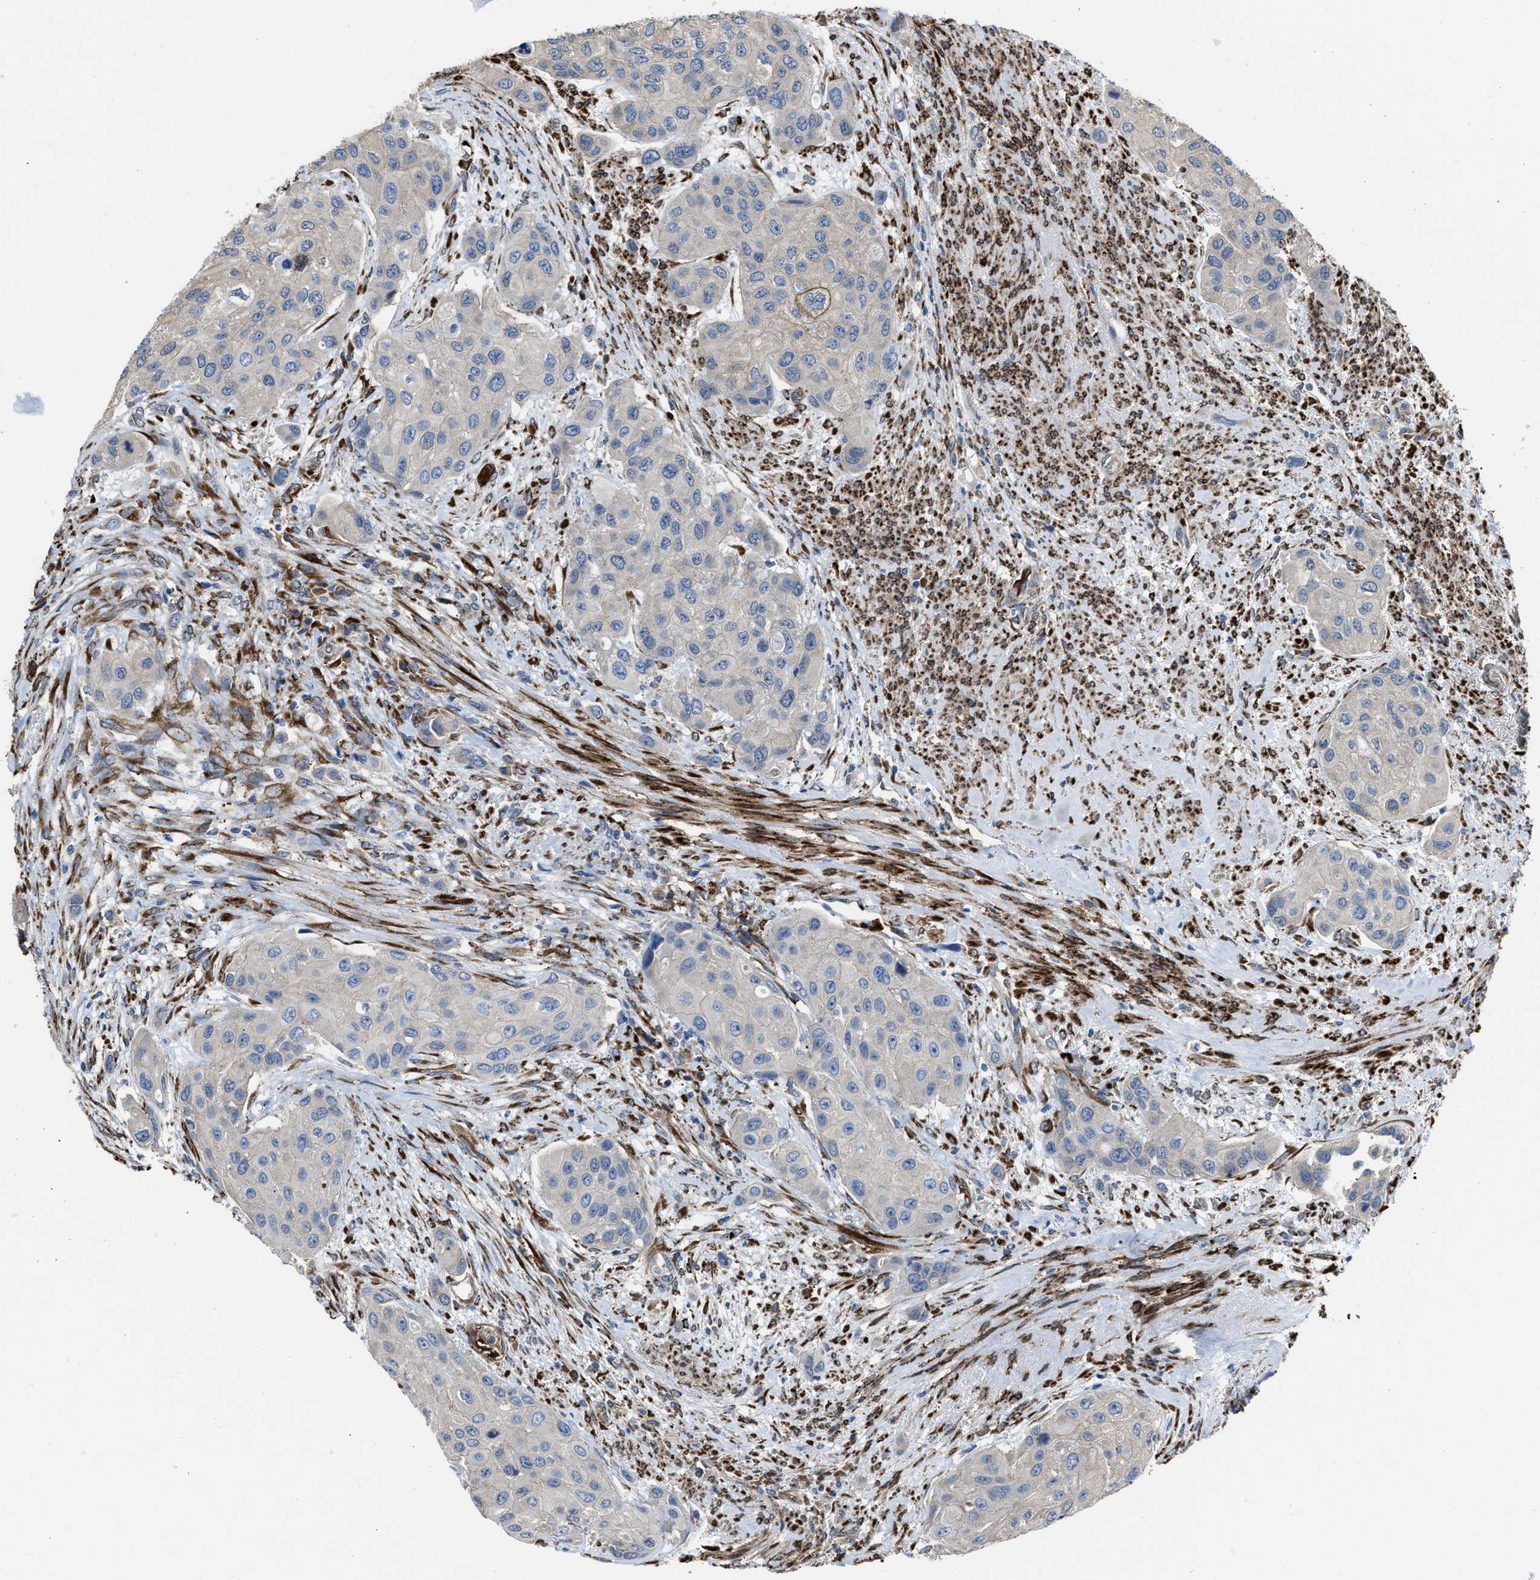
{"staining": {"intensity": "moderate", "quantity": "<25%", "location": "cytoplasmic/membranous"}, "tissue": "urothelial cancer", "cell_type": "Tumor cells", "image_type": "cancer", "snomed": [{"axis": "morphology", "description": "Urothelial carcinoma, High grade"}, {"axis": "topography", "description": "Urinary bladder"}], "caption": "High-grade urothelial carcinoma was stained to show a protein in brown. There is low levels of moderate cytoplasmic/membranous expression in approximately <25% of tumor cells.", "gene": "SELENOM", "patient": {"sex": "female", "age": 56}}